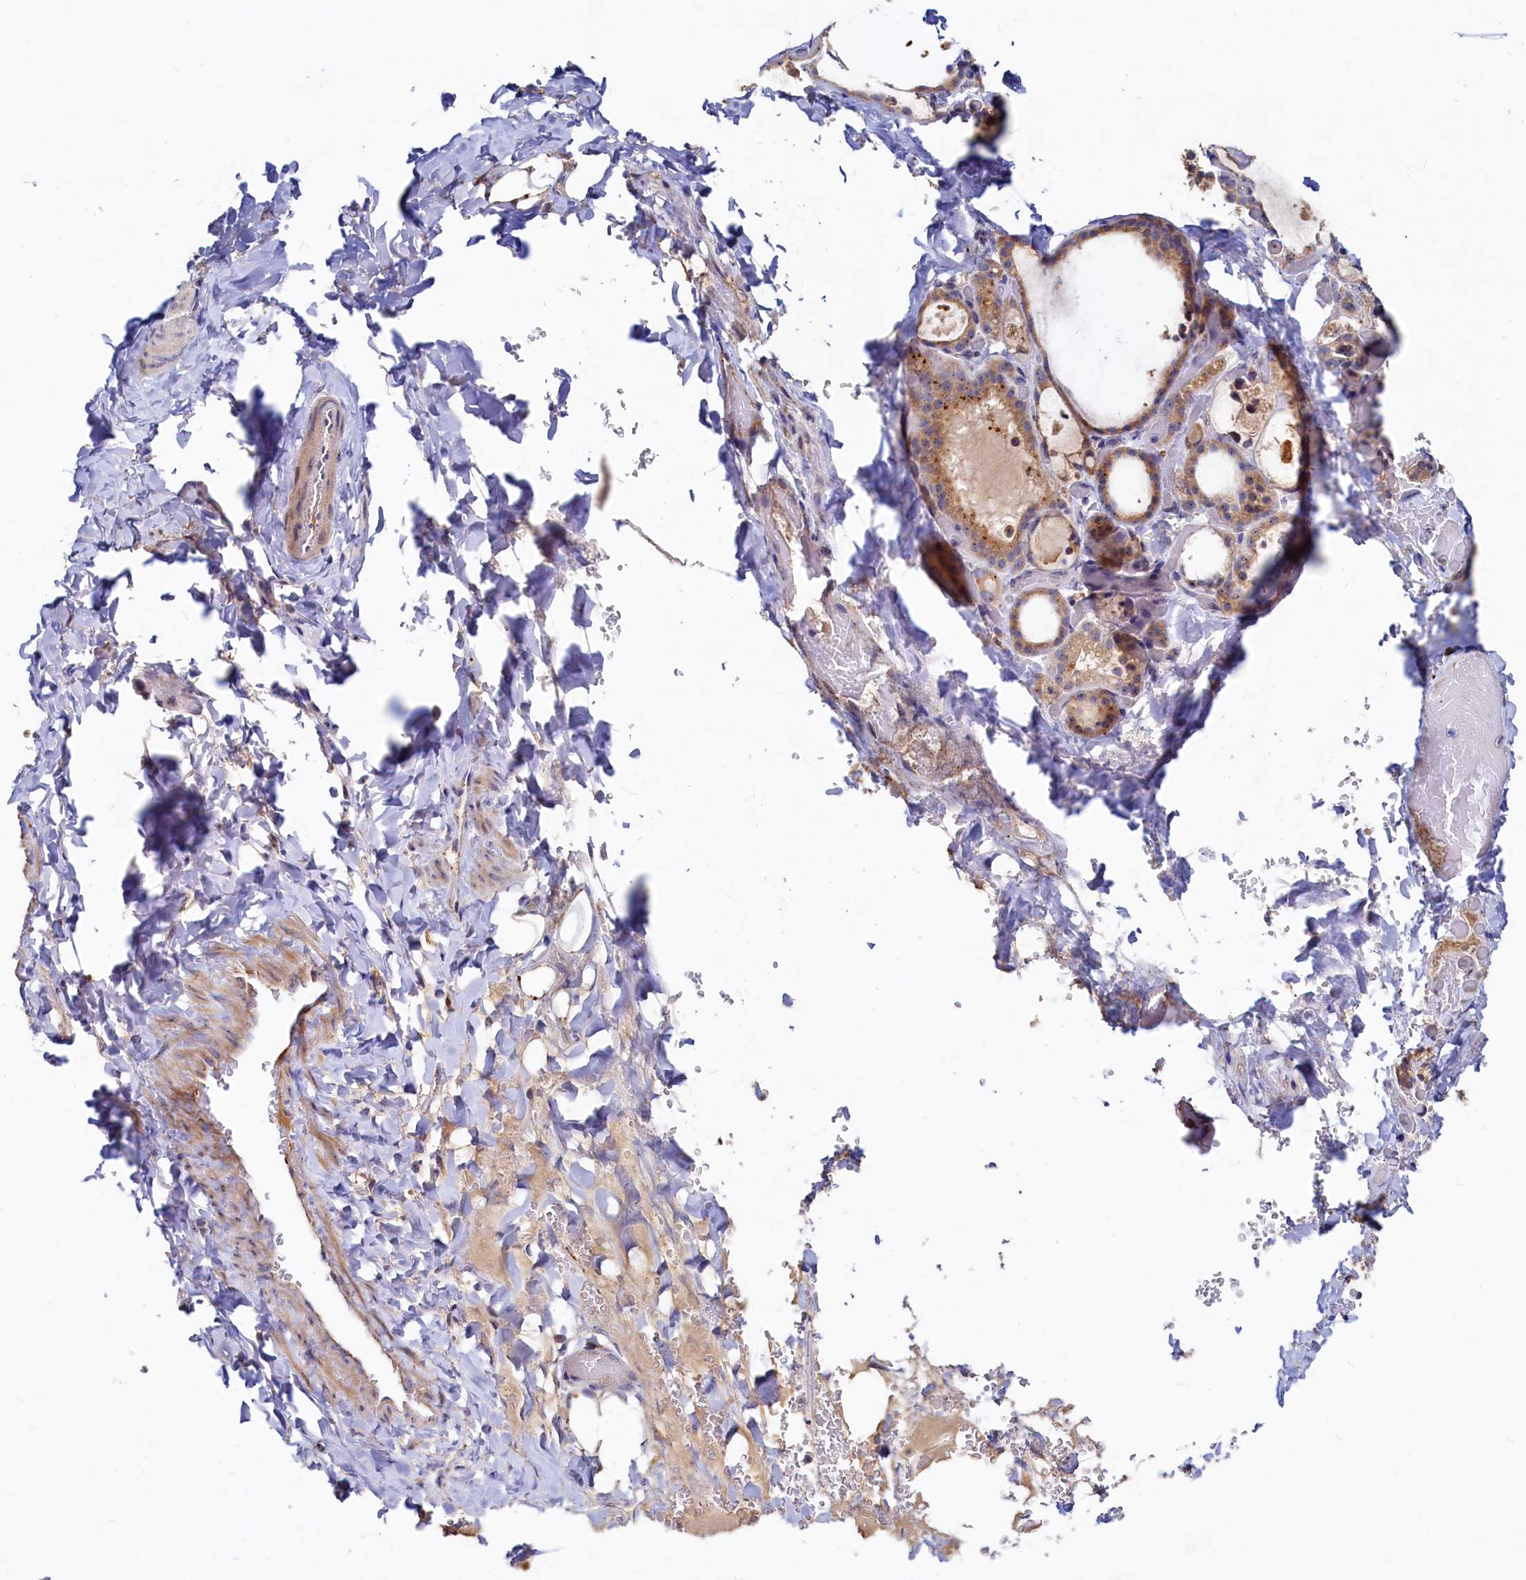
{"staining": {"intensity": "moderate", "quantity": "25%-75%", "location": "cytoplasmic/membranous,nuclear"}, "tissue": "thyroid gland", "cell_type": "Glandular cells", "image_type": "normal", "snomed": [{"axis": "morphology", "description": "Normal tissue, NOS"}, {"axis": "topography", "description": "Thyroid gland"}], "caption": "Human thyroid gland stained with a brown dye exhibits moderate cytoplasmic/membranous,nuclear positive staining in approximately 25%-75% of glandular cells.", "gene": "RGS7BP", "patient": {"sex": "female", "age": 44}}